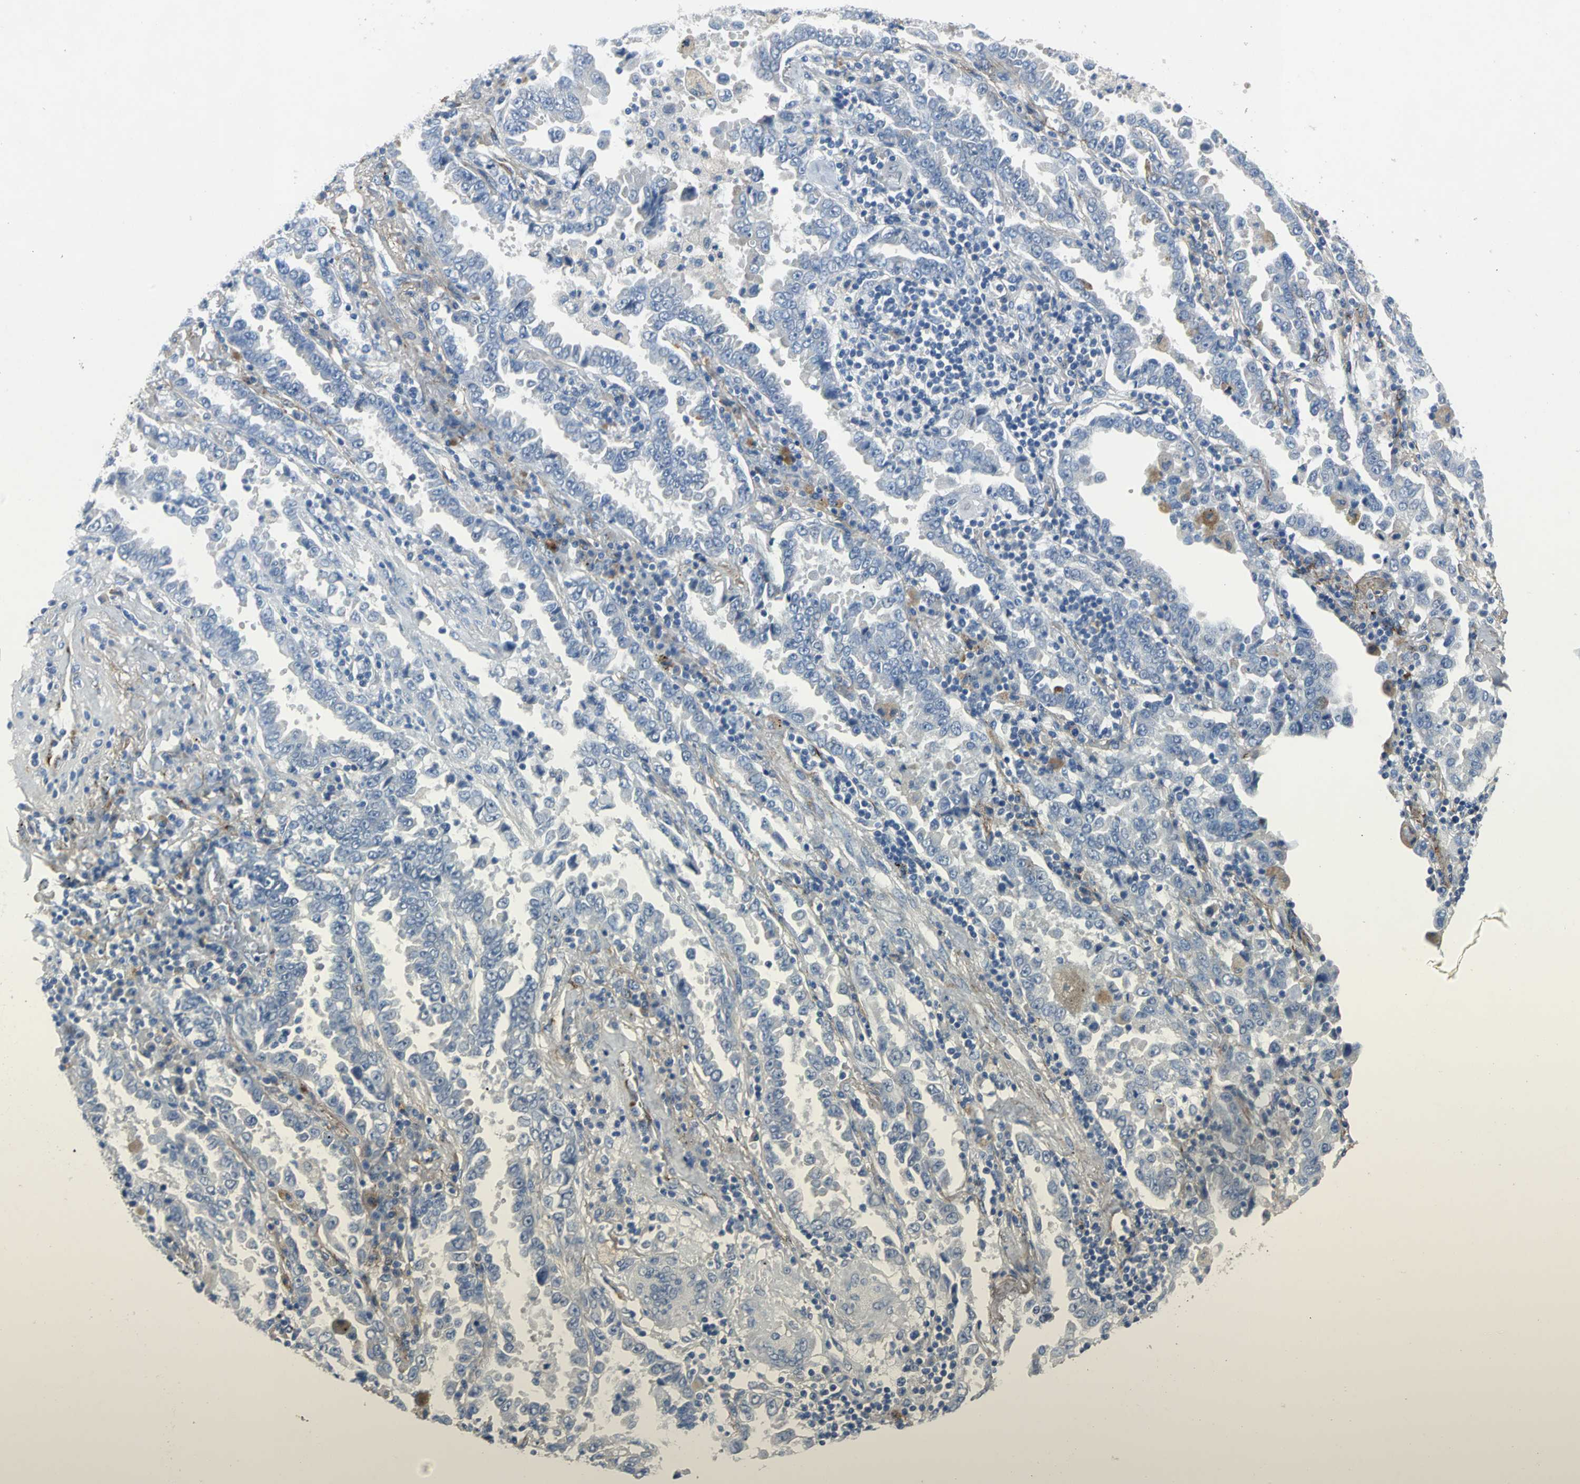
{"staining": {"intensity": "negative", "quantity": "none", "location": "none"}, "tissue": "lung cancer", "cell_type": "Tumor cells", "image_type": "cancer", "snomed": [{"axis": "morphology", "description": "Normal tissue, NOS"}, {"axis": "morphology", "description": "Inflammation, NOS"}, {"axis": "morphology", "description": "Adenocarcinoma, NOS"}, {"axis": "topography", "description": "Lung"}], "caption": "This is an IHC histopathology image of lung cancer (adenocarcinoma). There is no positivity in tumor cells.", "gene": "EFNB3", "patient": {"sex": "female", "age": 64}}